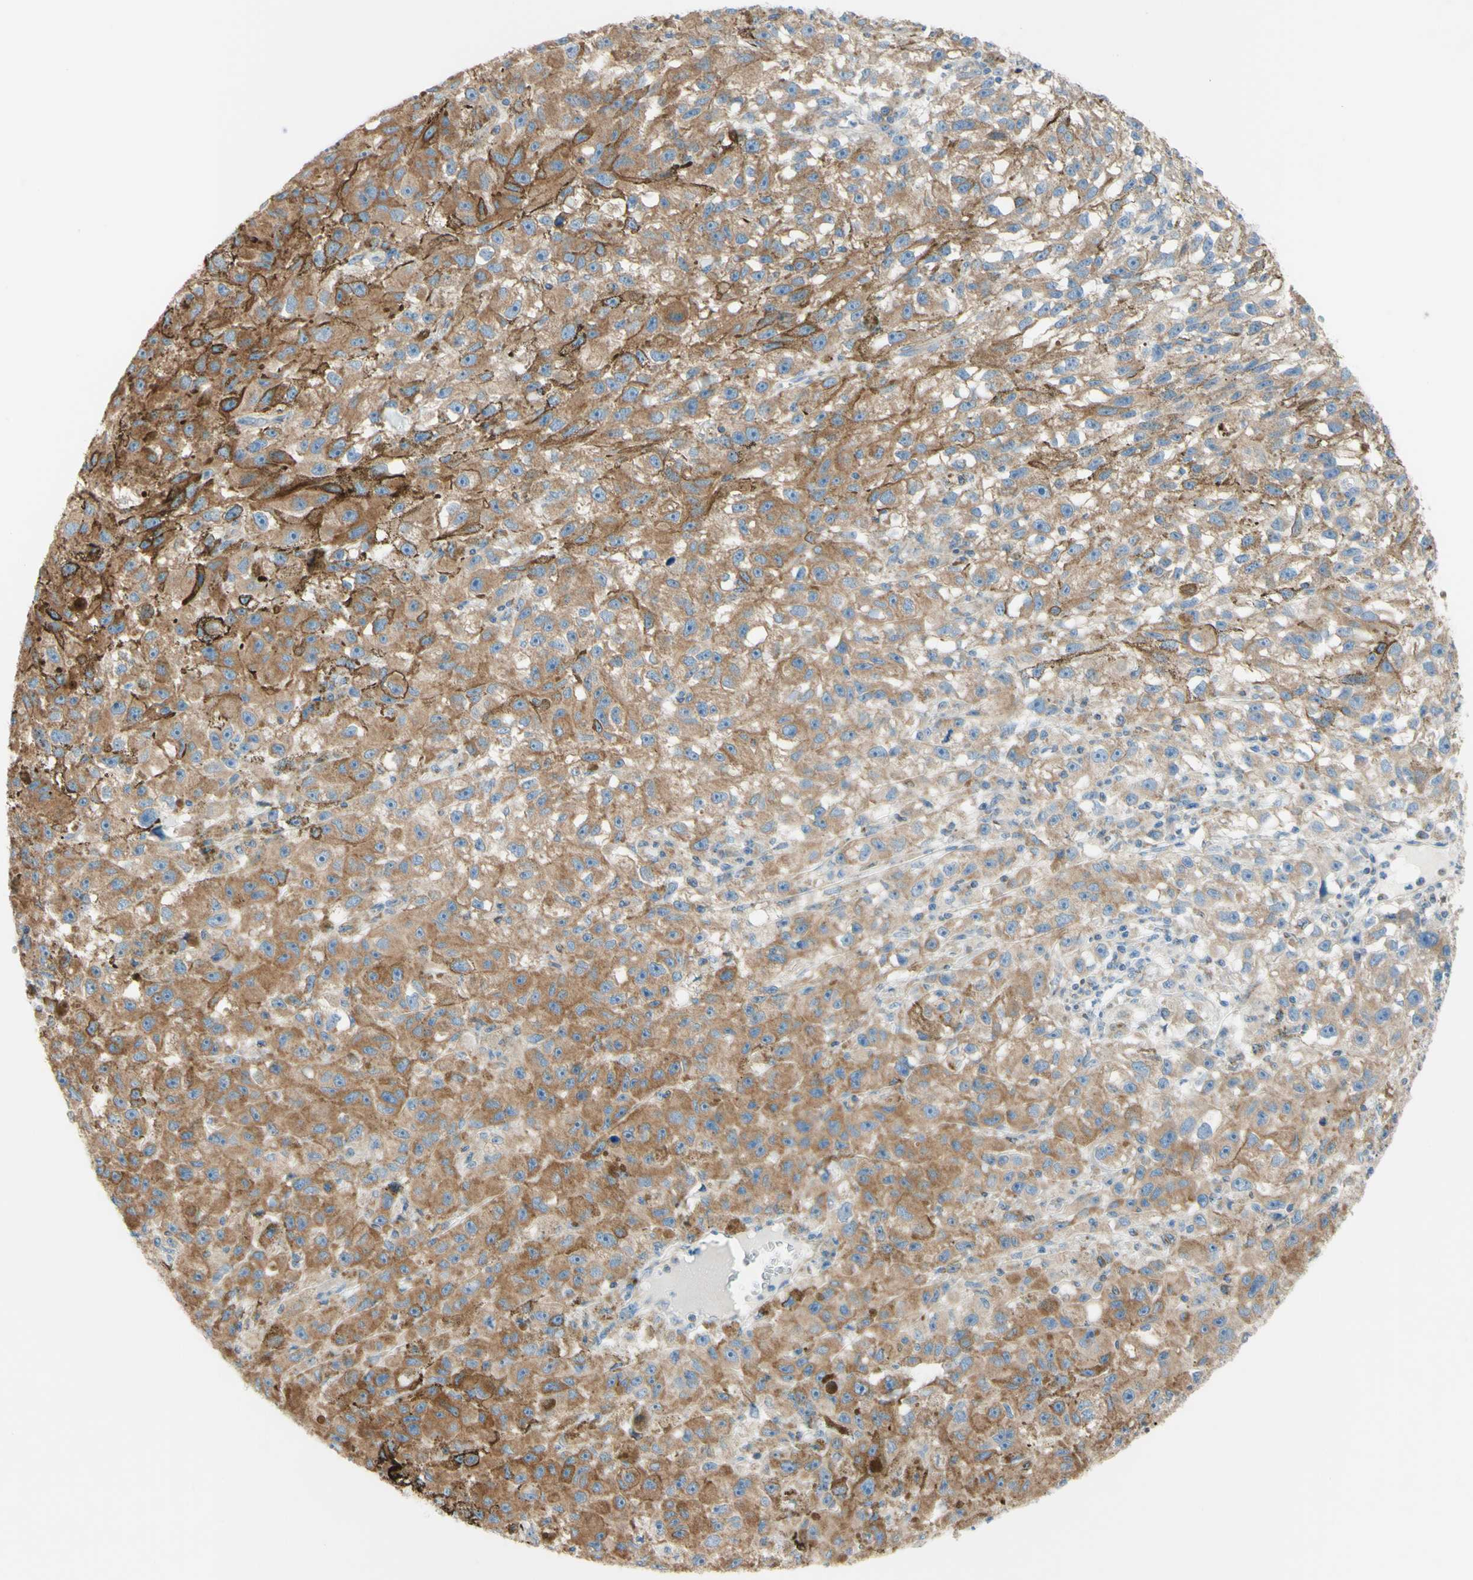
{"staining": {"intensity": "moderate", "quantity": ">75%", "location": "cytoplasmic/membranous"}, "tissue": "melanoma", "cell_type": "Tumor cells", "image_type": "cancer", "snomed": [{"axis": "morphology", "description": "Malignant melanoma, NOS"}, {"axis": "topography", "description": "Skin"}], "caption": "Human melanoma stained for a protein (brown) shows moderate cytoplasmic/membranous positive expression in about >75% of tumor cells.", "gene": "RETREG2", "patient": {"sex": "female", "age": 104}}